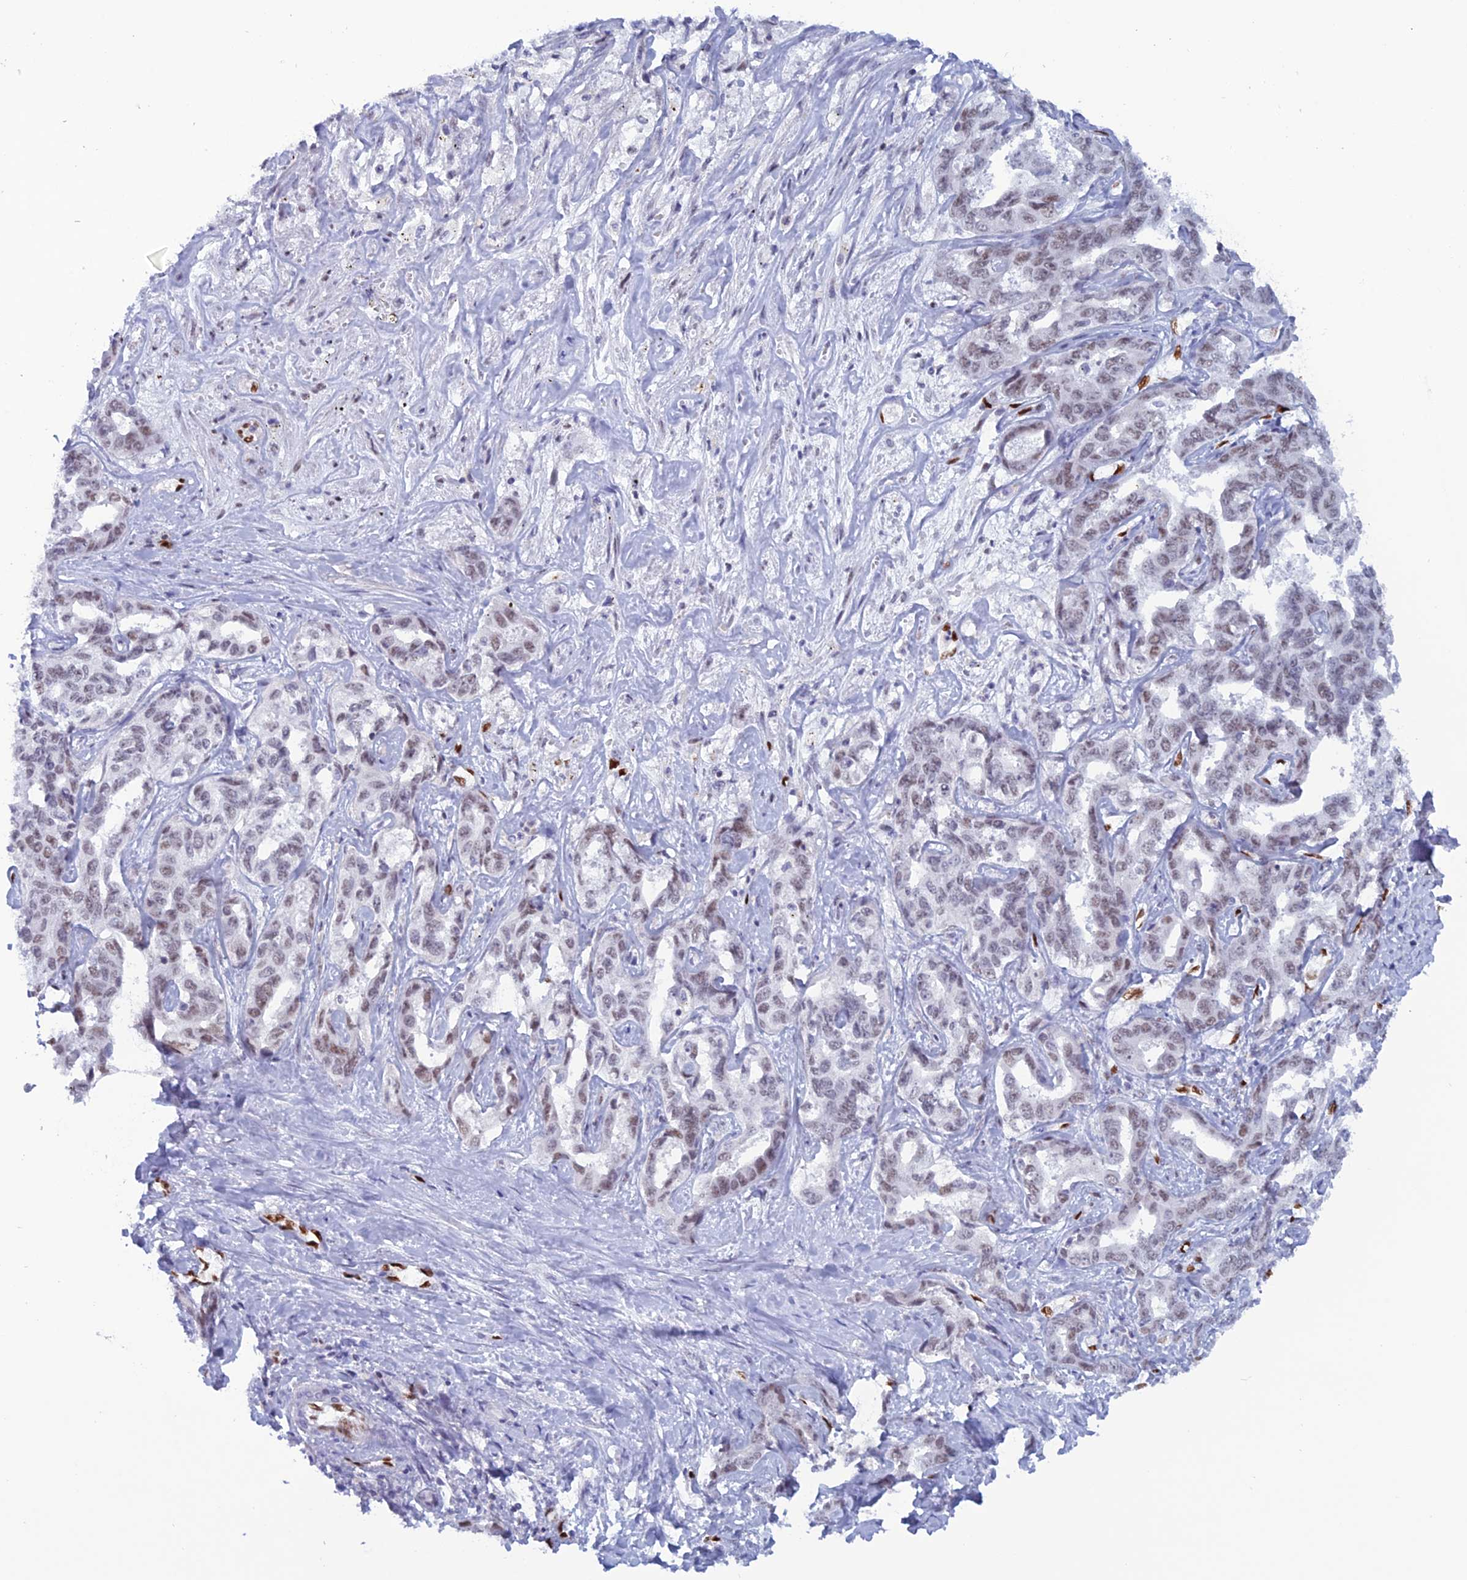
{"staining": {"intensity": "weak", "quantity": ">75%", "location": "nuclear"}, "tissue": "liver cancer", "cell_type": "Tumor cells", "image_type": "cancer", "snomed": [{"axis": "morphology", "description": "Cholangiocarcinoma"}, {"axis": "topography", "description": "Liver"}], "caption": "Immunohistochemistry (IHC) of human liver cancer (cholangiocarcinoma) displays low levels of weak nuclear expression in approximately >75% of tumor cells.", "gene": "NOL4L", "patient": {"sex": "male", "age": 59}}